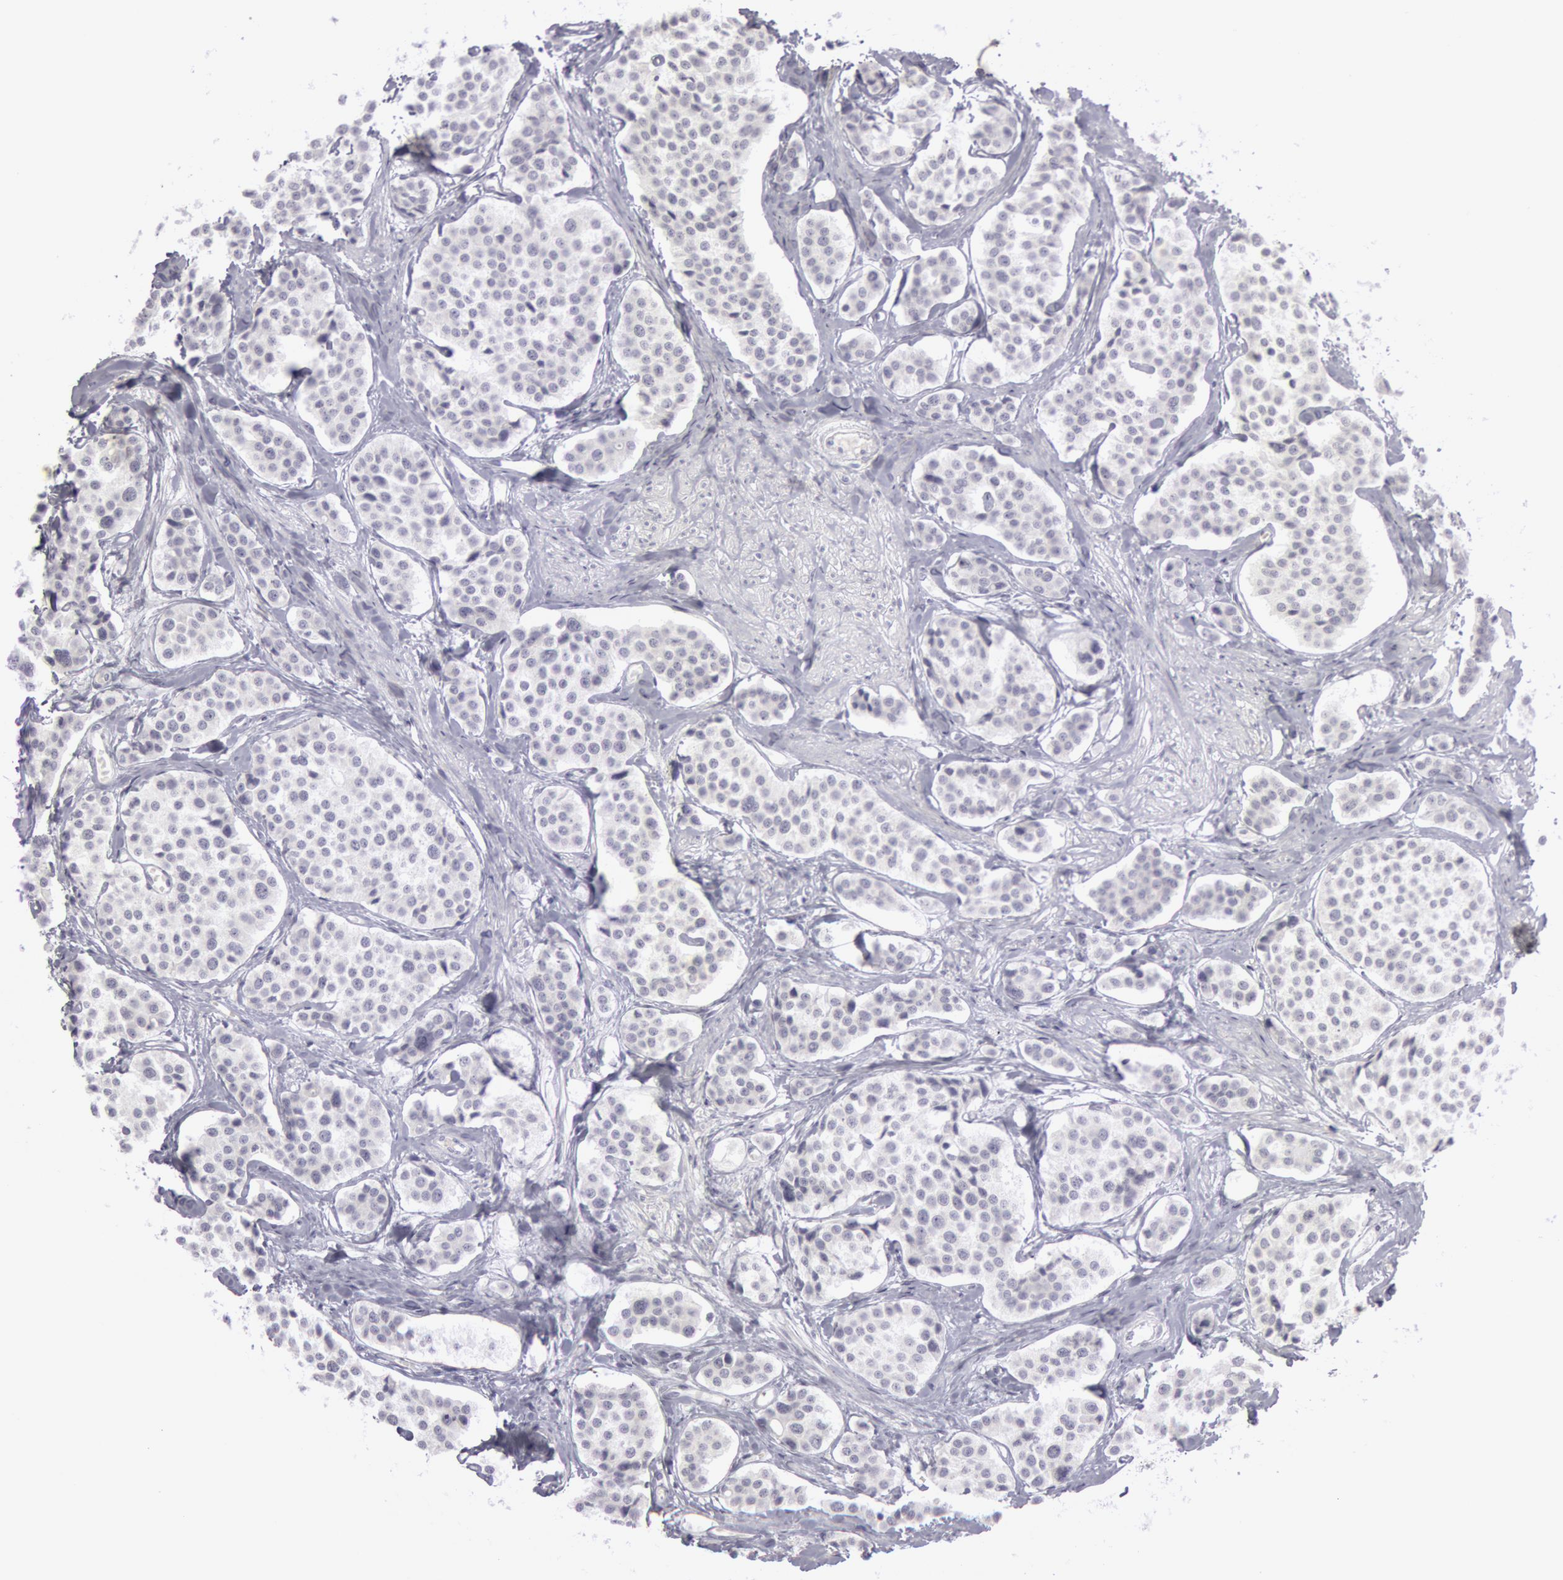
{"staining": {"intensity": "negative", "quantity": "none", "location": "none"}, "tissue": "carcinoid", "cell_type": "Tumor cells", "image_type": "cancer", "snomed": [{"axis": "morphology", "description": "Carcinoid, malignant, NOS"}, {"axis": "topography", "description": "Small intestine"}], "caption": "IHC image of human carcinoid (malignant) stained for a protein (brown), which displays no expression in tumor cells. The staining was performed using DAB (3,3'-diaminobenzidine) to visualize the protein expression in brown, while the nuclei were stained in blue with hematoxylin (Magnification: 20x).", "gene": "KRT16", "patient": {"sex": "male", "age": 60}}